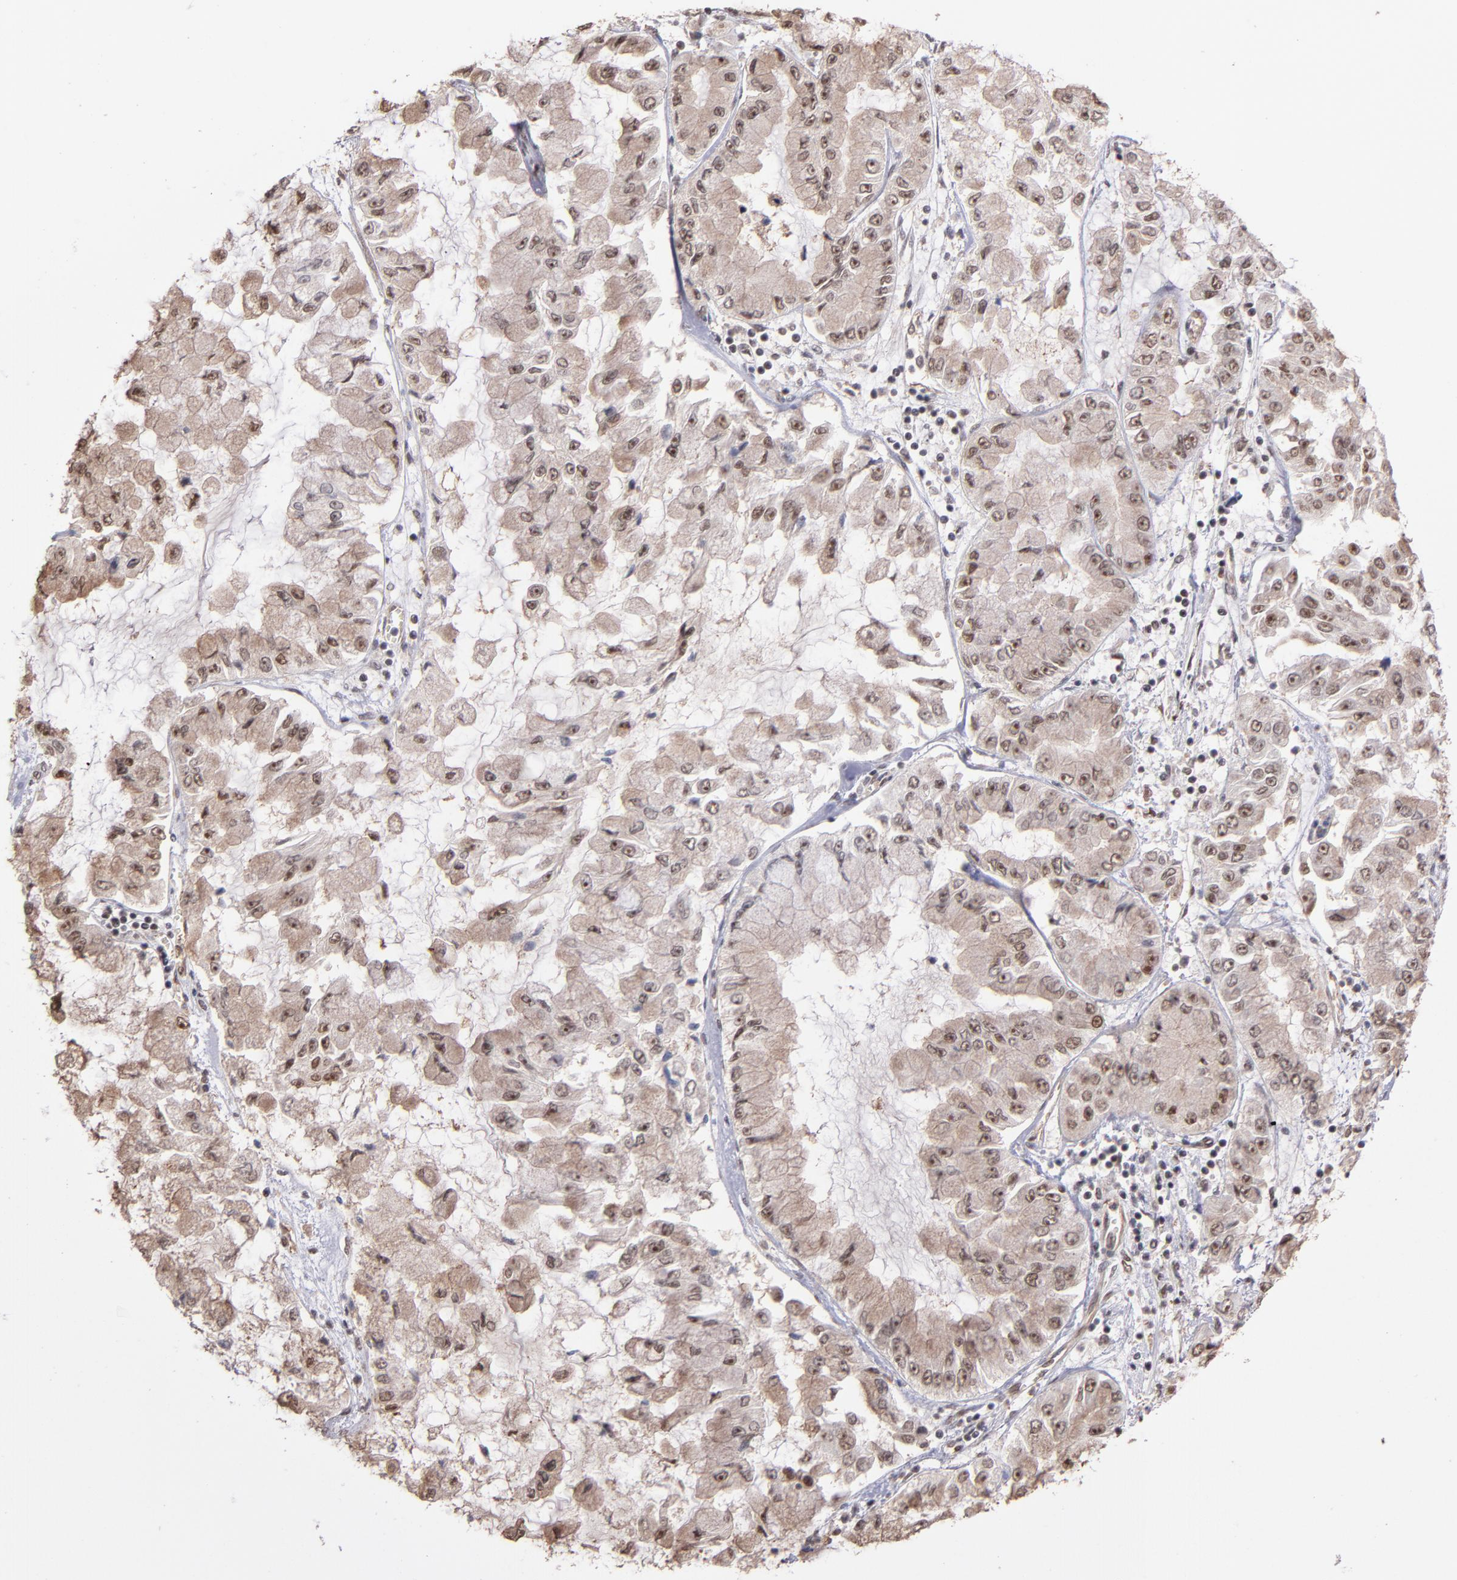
{"staining": {"intensity": "weak", "quantity": "<25%", "location": "cytoplasmic/membranous,nuclear"}, "tissue": "liver cancer", "cell_type": "Tumor cells", "image_type": "cancer", "snomed": [{"axis": "morphology", "description": "Cholangiocarcinoma"}, {"axis": "topography", "description": "Liver"}], "caption": "This photomicrograph is of liver cancer stained with immunohistochemistry (IHC) to label a protein in brown with the nuclei are counter-stained blue. There is no staining in tumor cells.", "gene": "TERF2", "patient": {"sex": "female", "age": 79}}